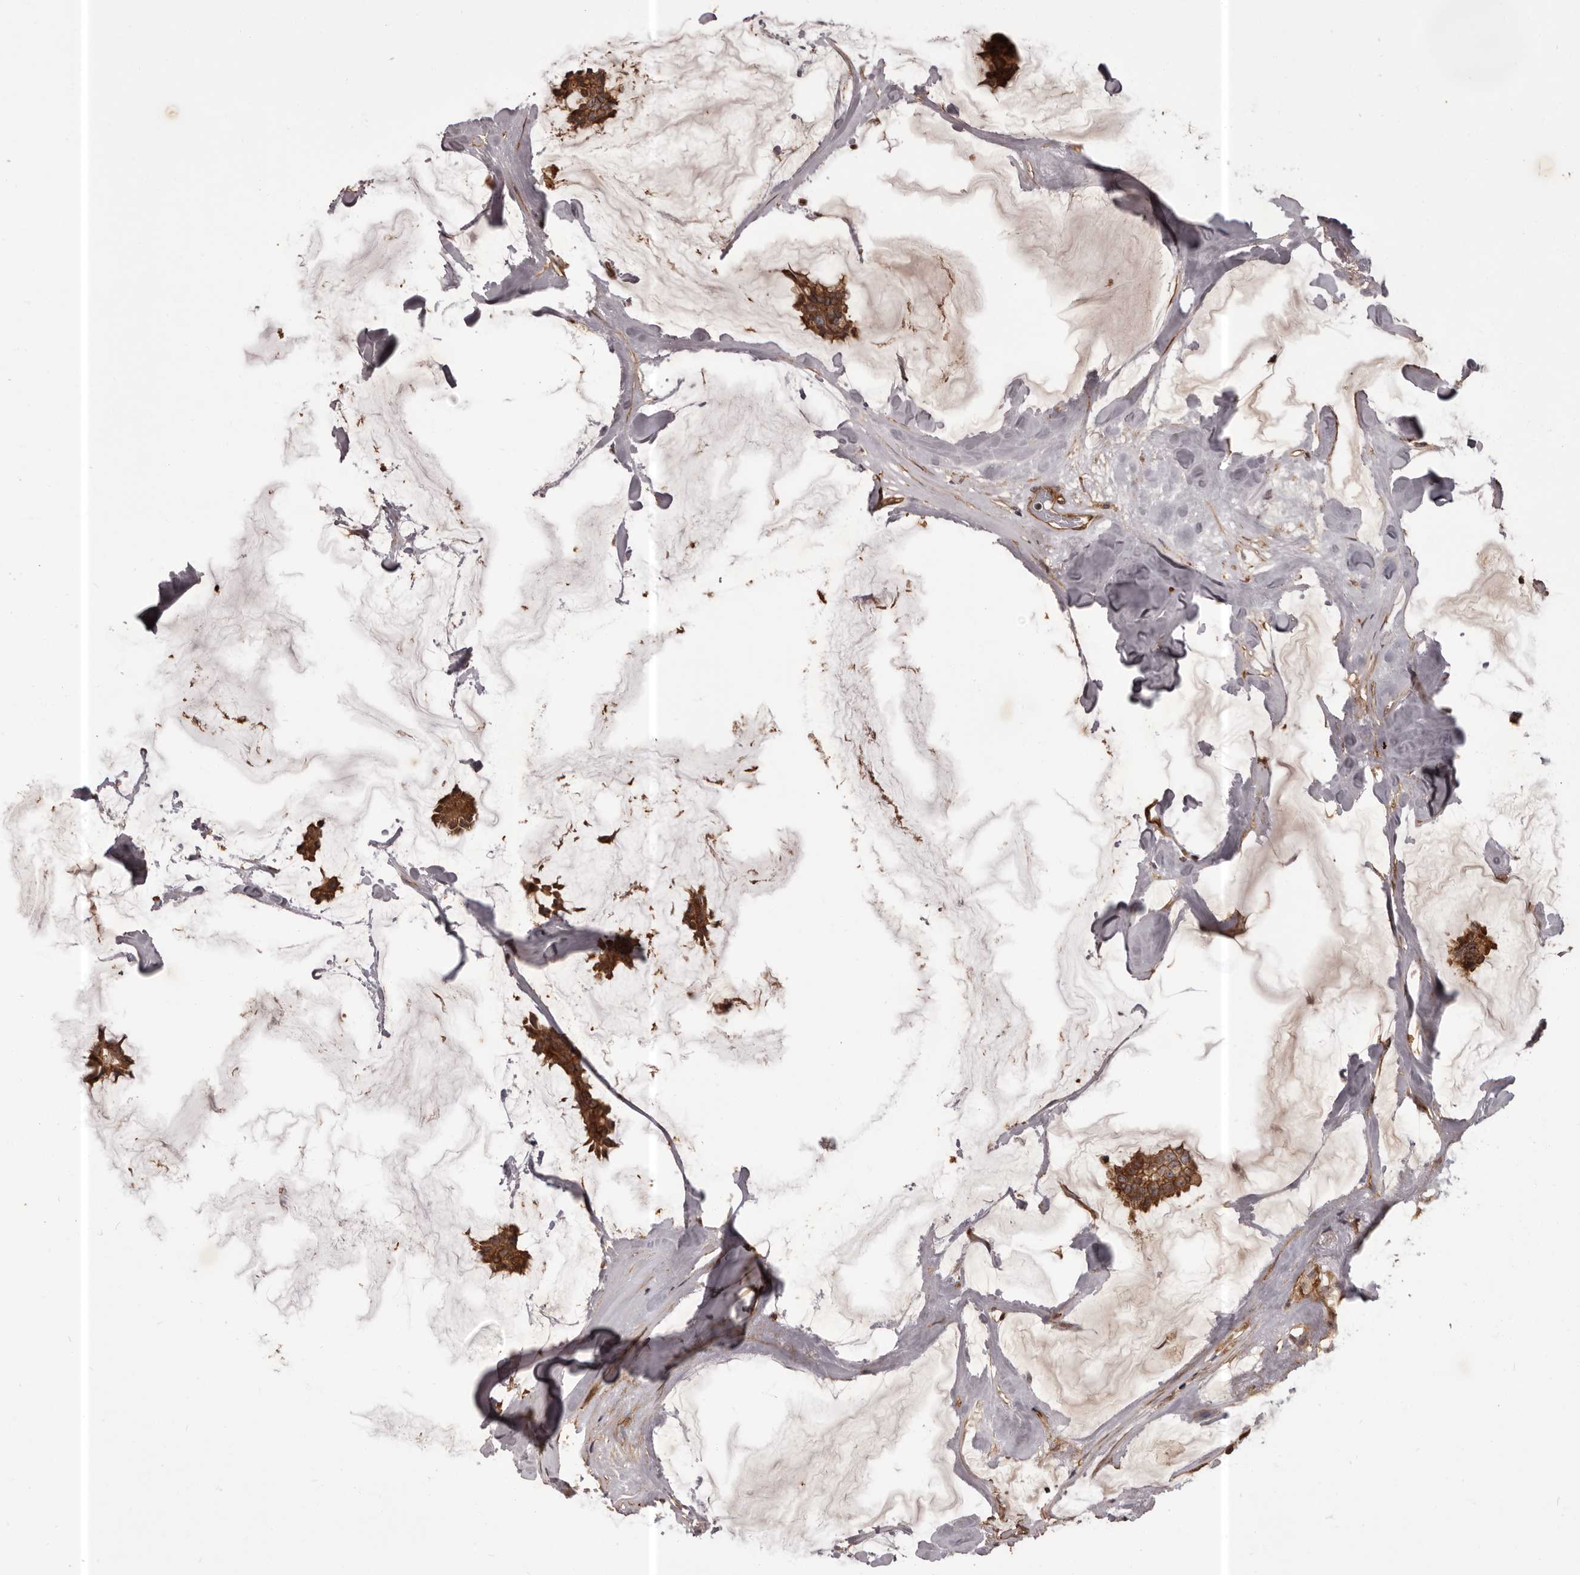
{"staining": {"intensity": "strong", "quantity": ">75%", "location": "cytoplasmic/membranous"}, "tissue": "breast cancer", "cell_type": "Tumor cells", "image_type": "cancer", "snomed": [{"axis": "morphology", "description": "Duct carcinoma"}, {"axis": "topography", "description": "Breast"}], "caption": "Breast invasive ductal carcinoma stained with a protein marker exhibits strong staining in tumor cells.", "gene": "SLITRK6", "patient": {"sex": "female", "age": 93}}